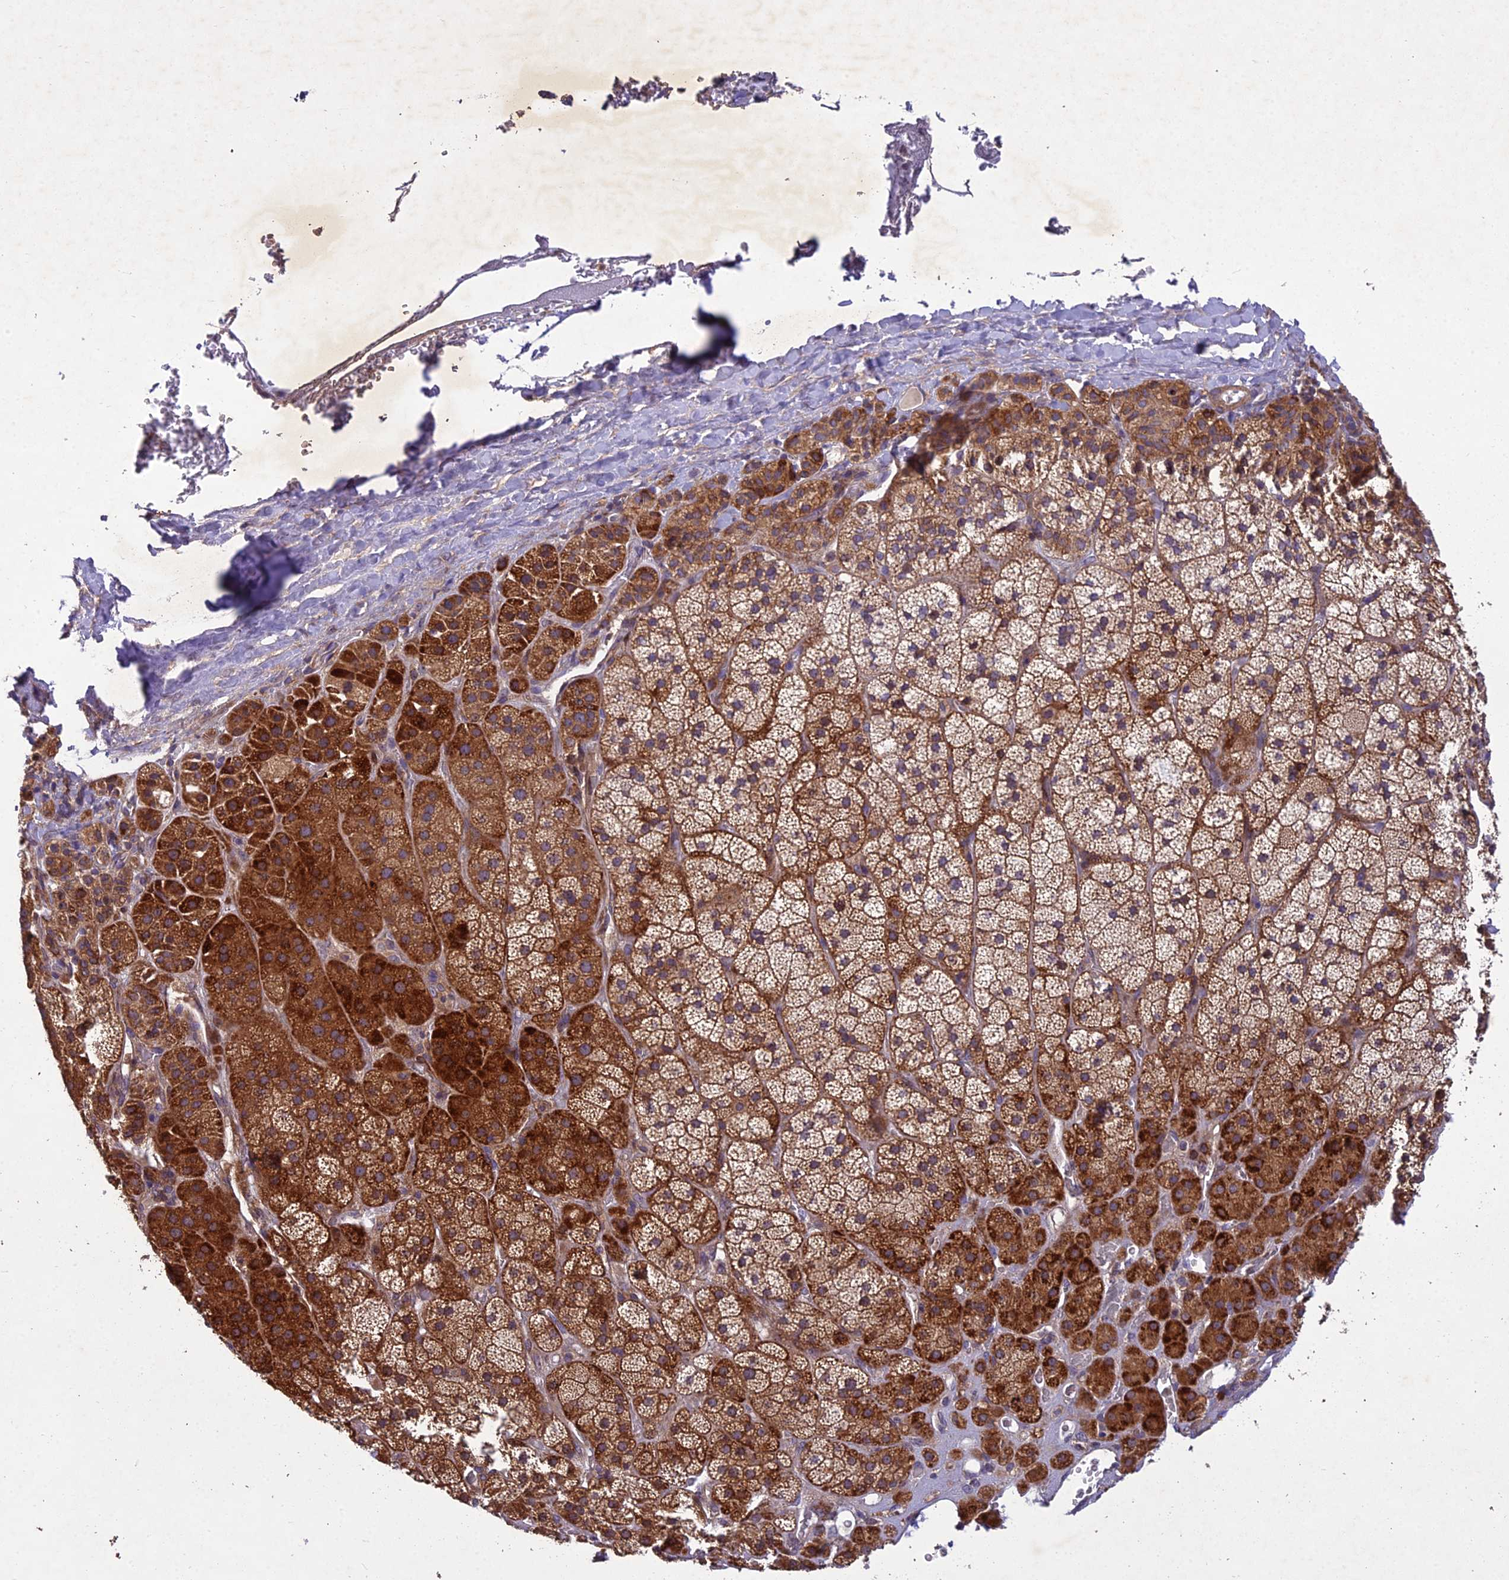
{"staining": {"intensity": "strong", "quantity": ">75%", "location": "cytoplasmic/membranous"}, "tissue": "adrenal gland", "cell_type": "Glandular cells", "image_type": "normal", "snomed": [{"axis": "morphology", "description": "Normal tissue, NOS"}, {"axis": "topography", "description": "Adrenal gland"}], "caption": "Benign adrenal gland was stained to show a protein in brown. There is high levels of strong cytoplasmic/membranous staining in approximately >75% of glandular cells. (DAB IHC with brightfield microscopy, high magnification).", "gene": "CENPL", "patient": {"sex": "male", "age": 57}}